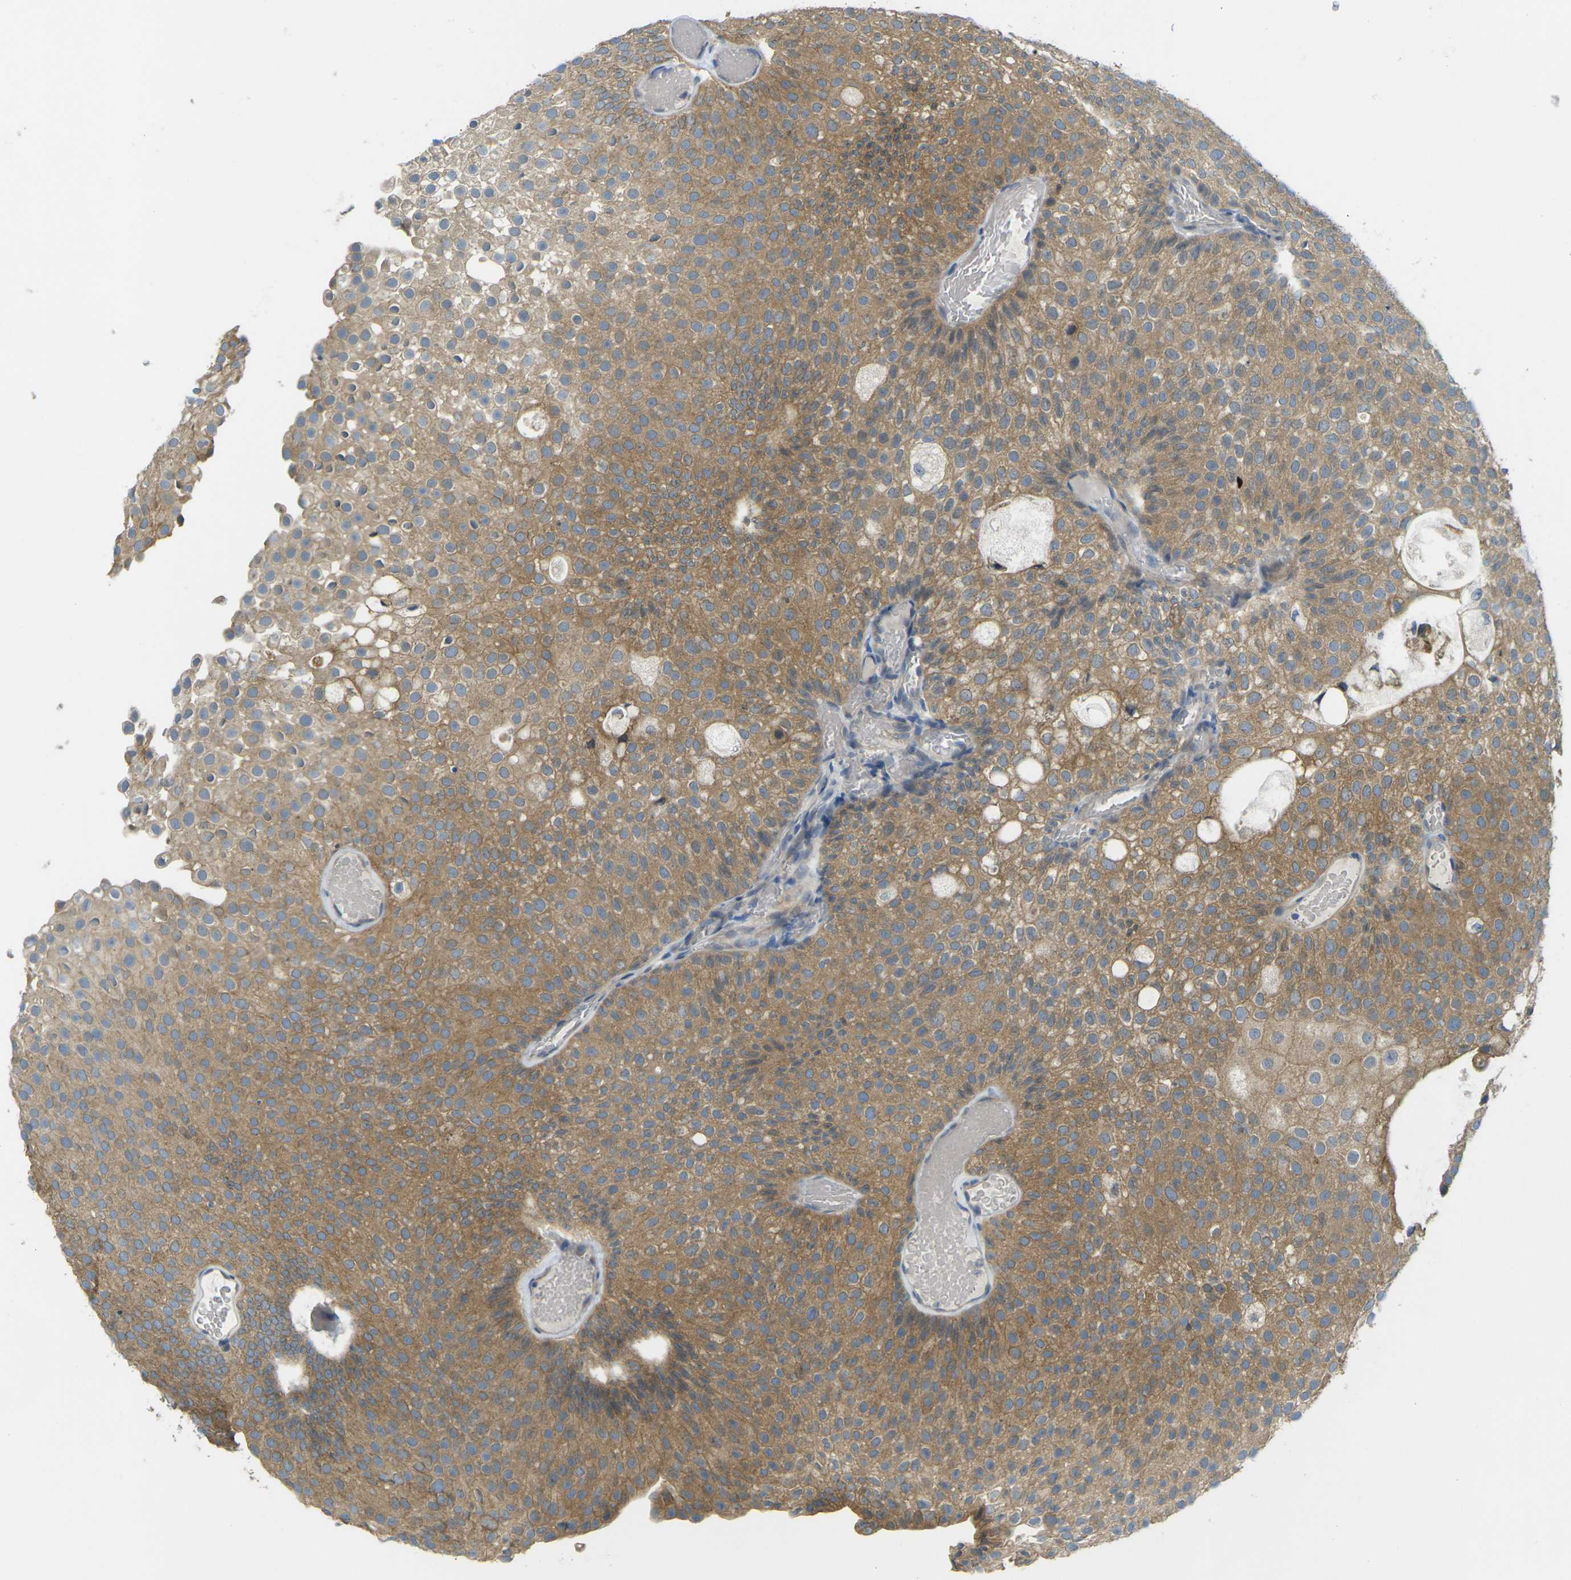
{"staining": {"intensity": "moderate", "quantity": ">75%", "location": "cytoplasmic/membranous"}, "tissue": "urothelial cancer", "cell_type": "Tumor cells", "image_type": "cancer", "snomed": [{"axis": "morphology", "description": "Urothelial carcinoma, Low grade"}, {"axis": "topography", "description": "Urinary bladder"}], "caption": "Low-grade urothelial carcinoma tissue shows moderate cytoplasmic/membranous positivity in about >75% of tumor cells", "gene": "RHBDD1", "patient": {"sex": "male", "age": 78}}